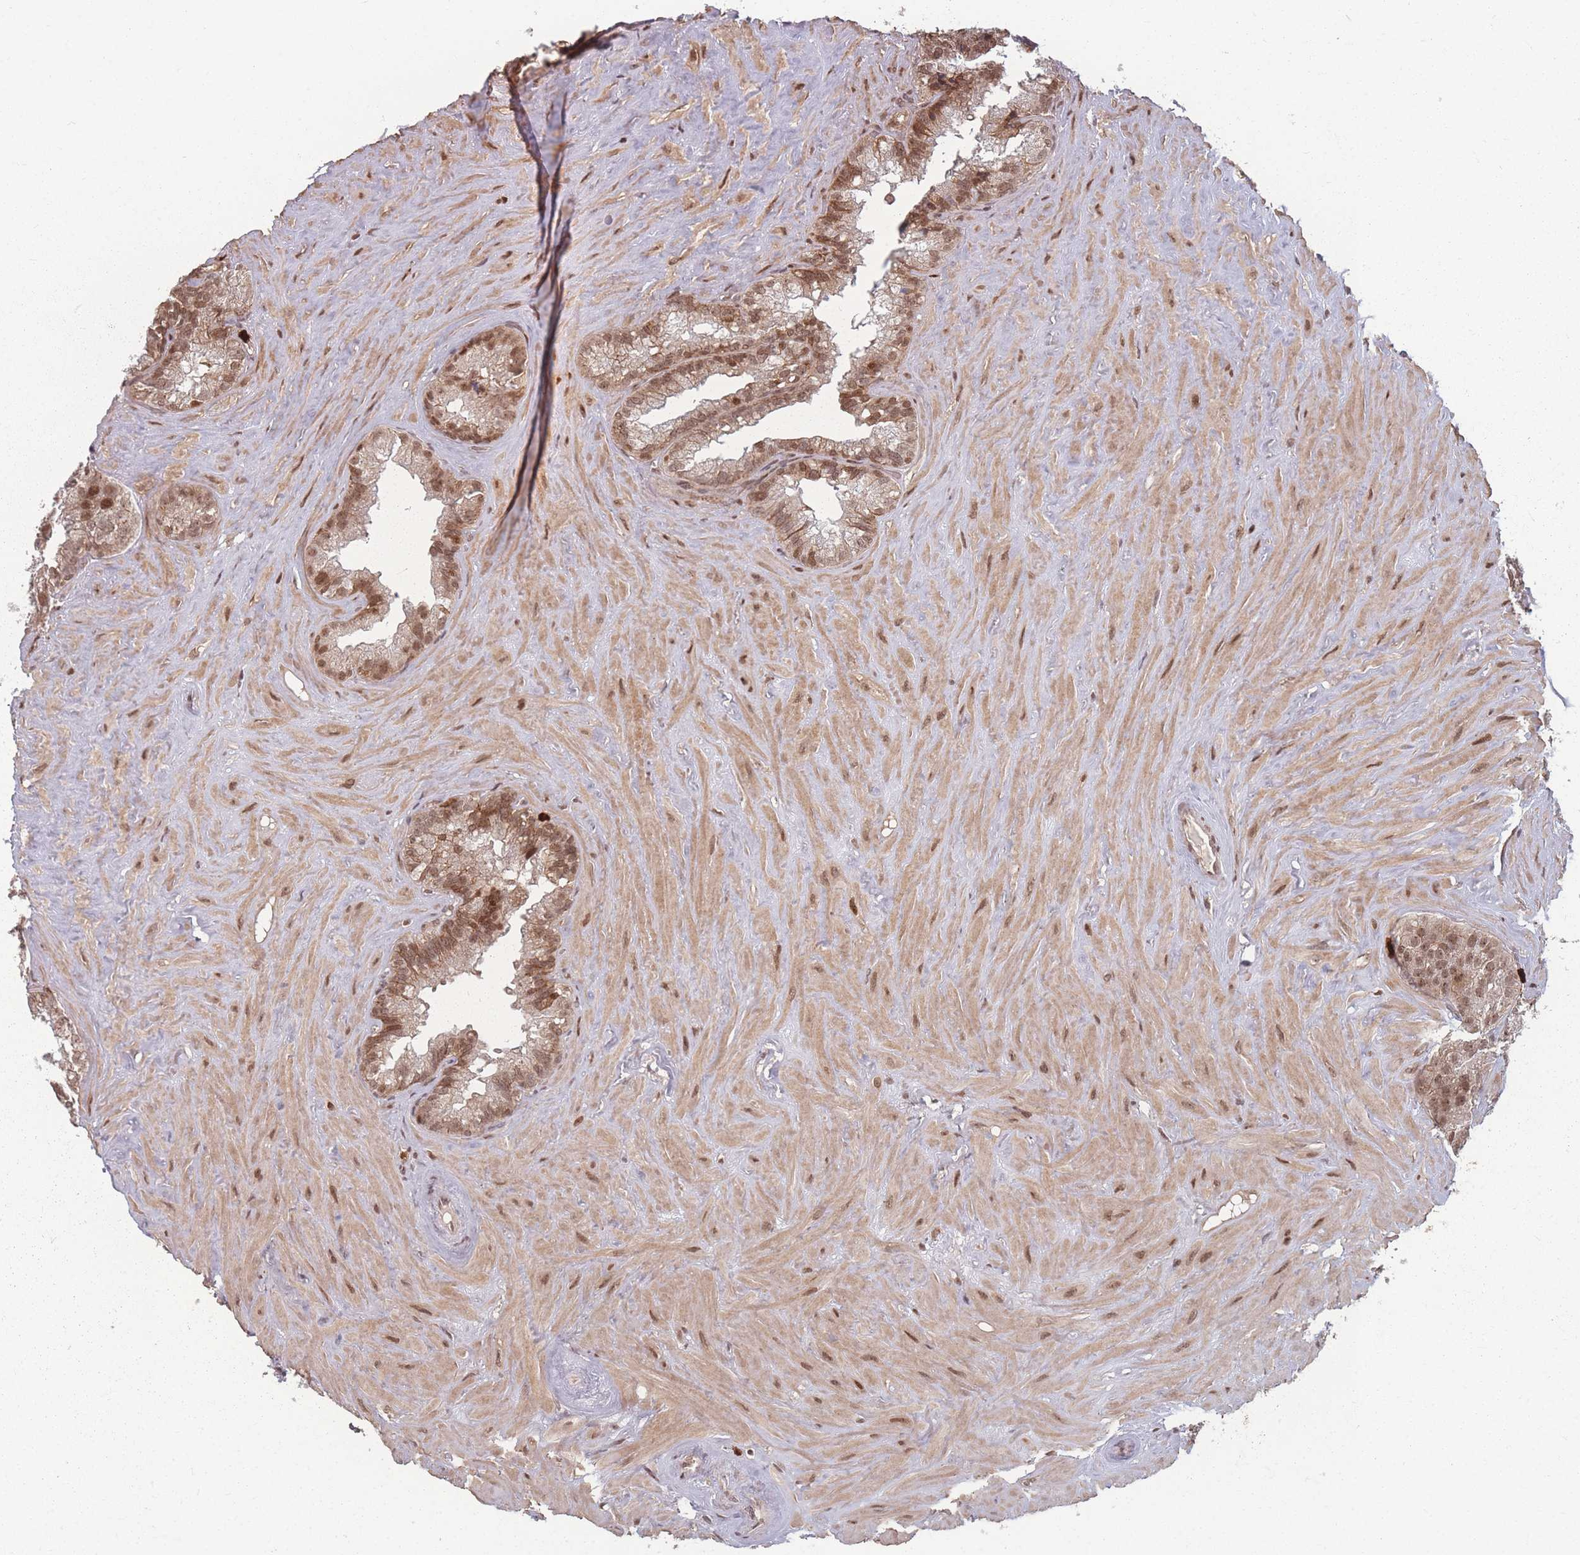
{"staining": {"intensity": "moderate", "quantity": ">75%", "location": "nuclear"}, "tissue": "seminal vesicle", "cell_type": "Glandular cells", "image_type": "normal", "snomed": [{"axis": "morphology", "description": "Normal tissue, NOS"}, {"axis": "topography", "description": "Prostate"}, {"axis": "topography", "description": "Seminal veicle"}], "caption": "Immunohistochemical staining of unremarkable seminal vesicle shows >75% levels of moderate nuclear protein staining in about >75% of glandular cells. (Stains: DAB in brown, nuclei in blue, Microscopy: brightfield microscopy at high magnification).", "gene": "WDR55", "patient": {"sex": "male", "age": 68}}